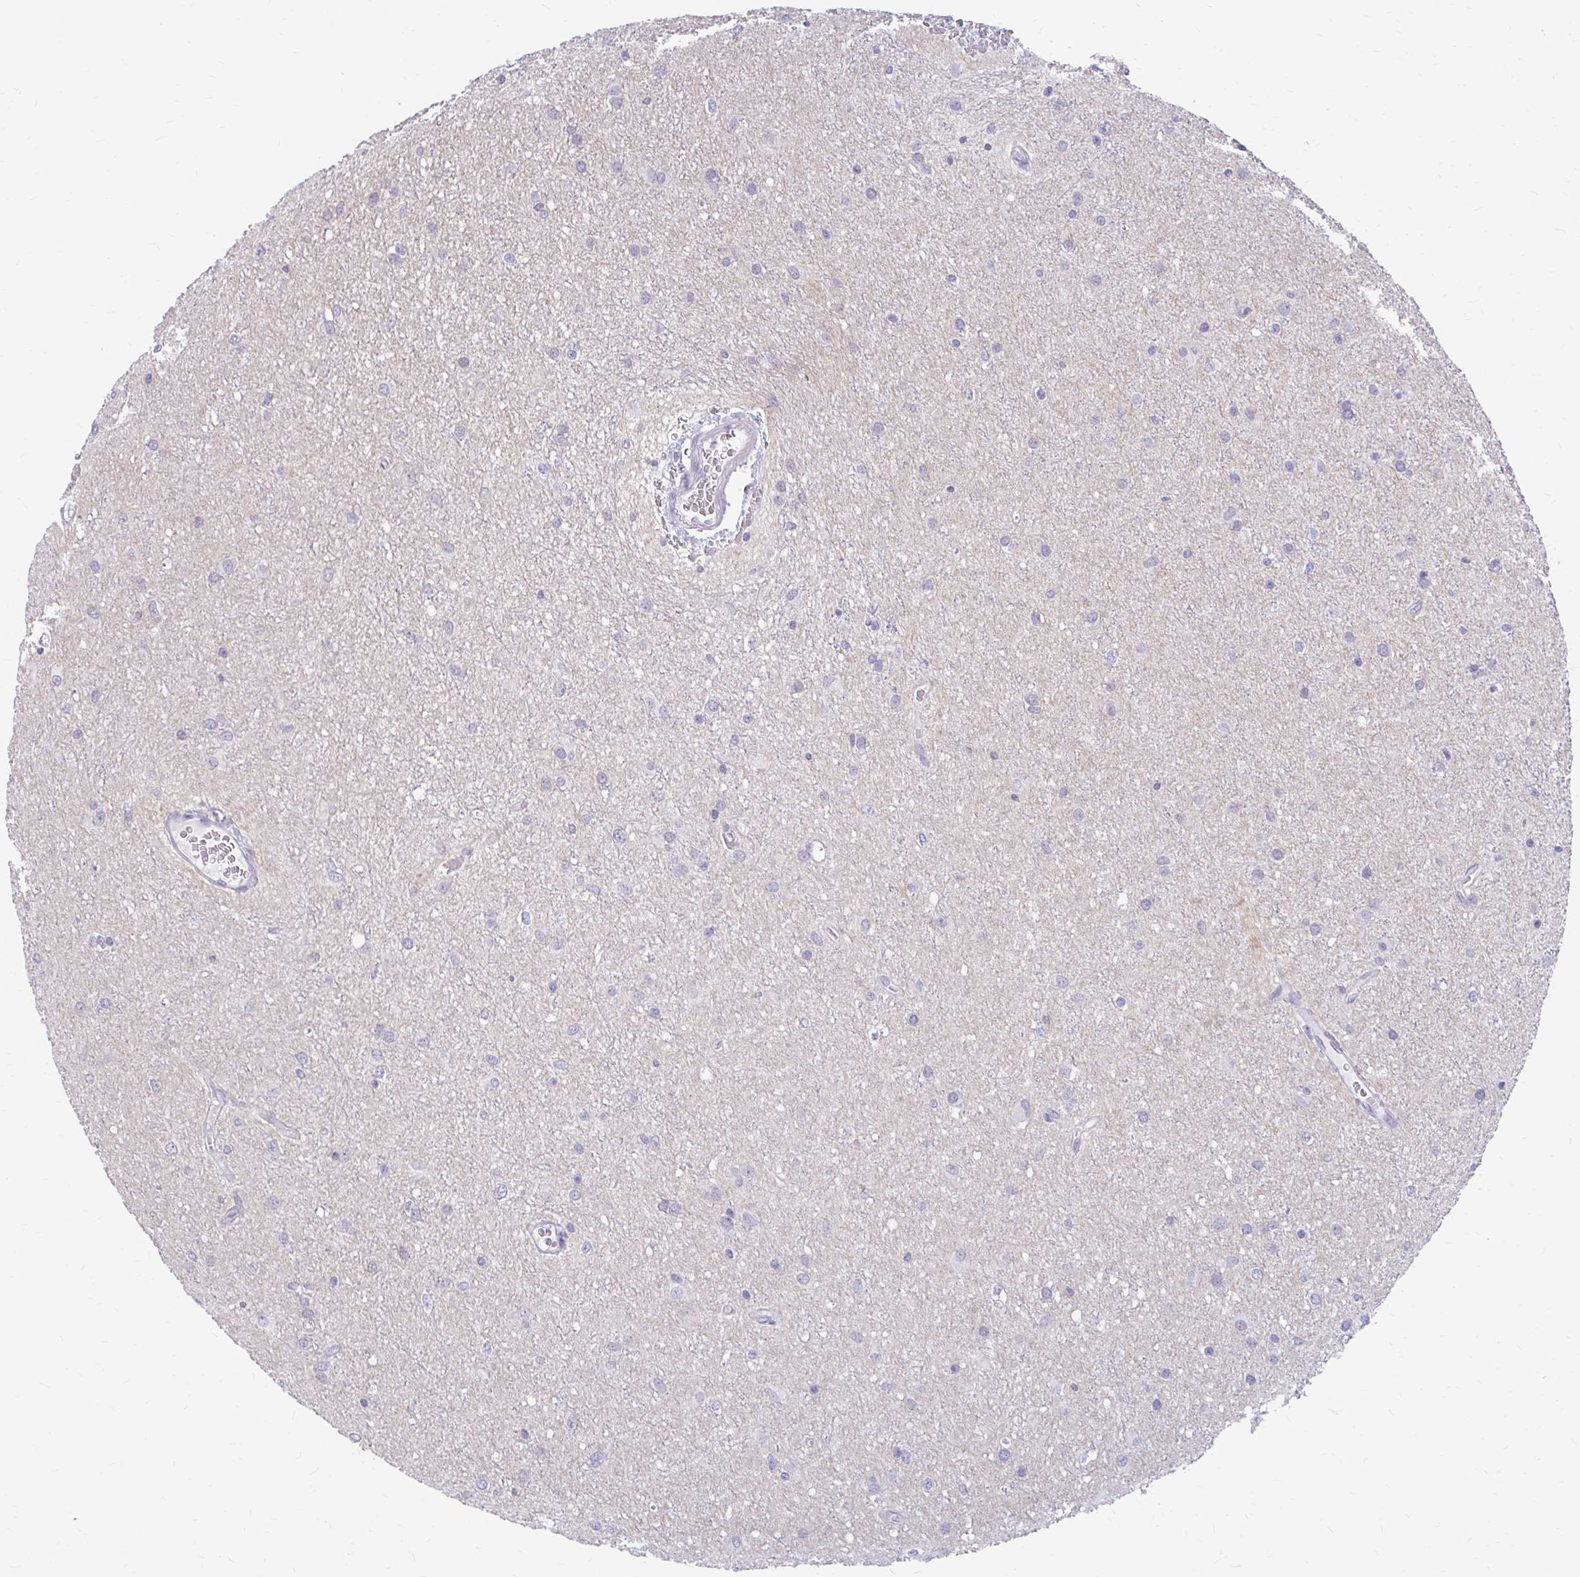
{"staining": {"intensity": "negative", "quantity": "none", "location": "none"}, "tissue": "glioma", "cell_type": "Tumor cells", "image_type": "cancer", "snomed": [{"axis": "morphology", "description": "Glioma, malignant, Low grade"}, {"axis": "topography", "description": "Cerebellum"}], "caption": "Immunohistochemistry photomicrograph of human malignant glioma (low-grade) stained for a protein (brown), which reveals no positivity in tumor cells.", "gene": "RGS16", "patient": {"sex": "female", "age": 5}}